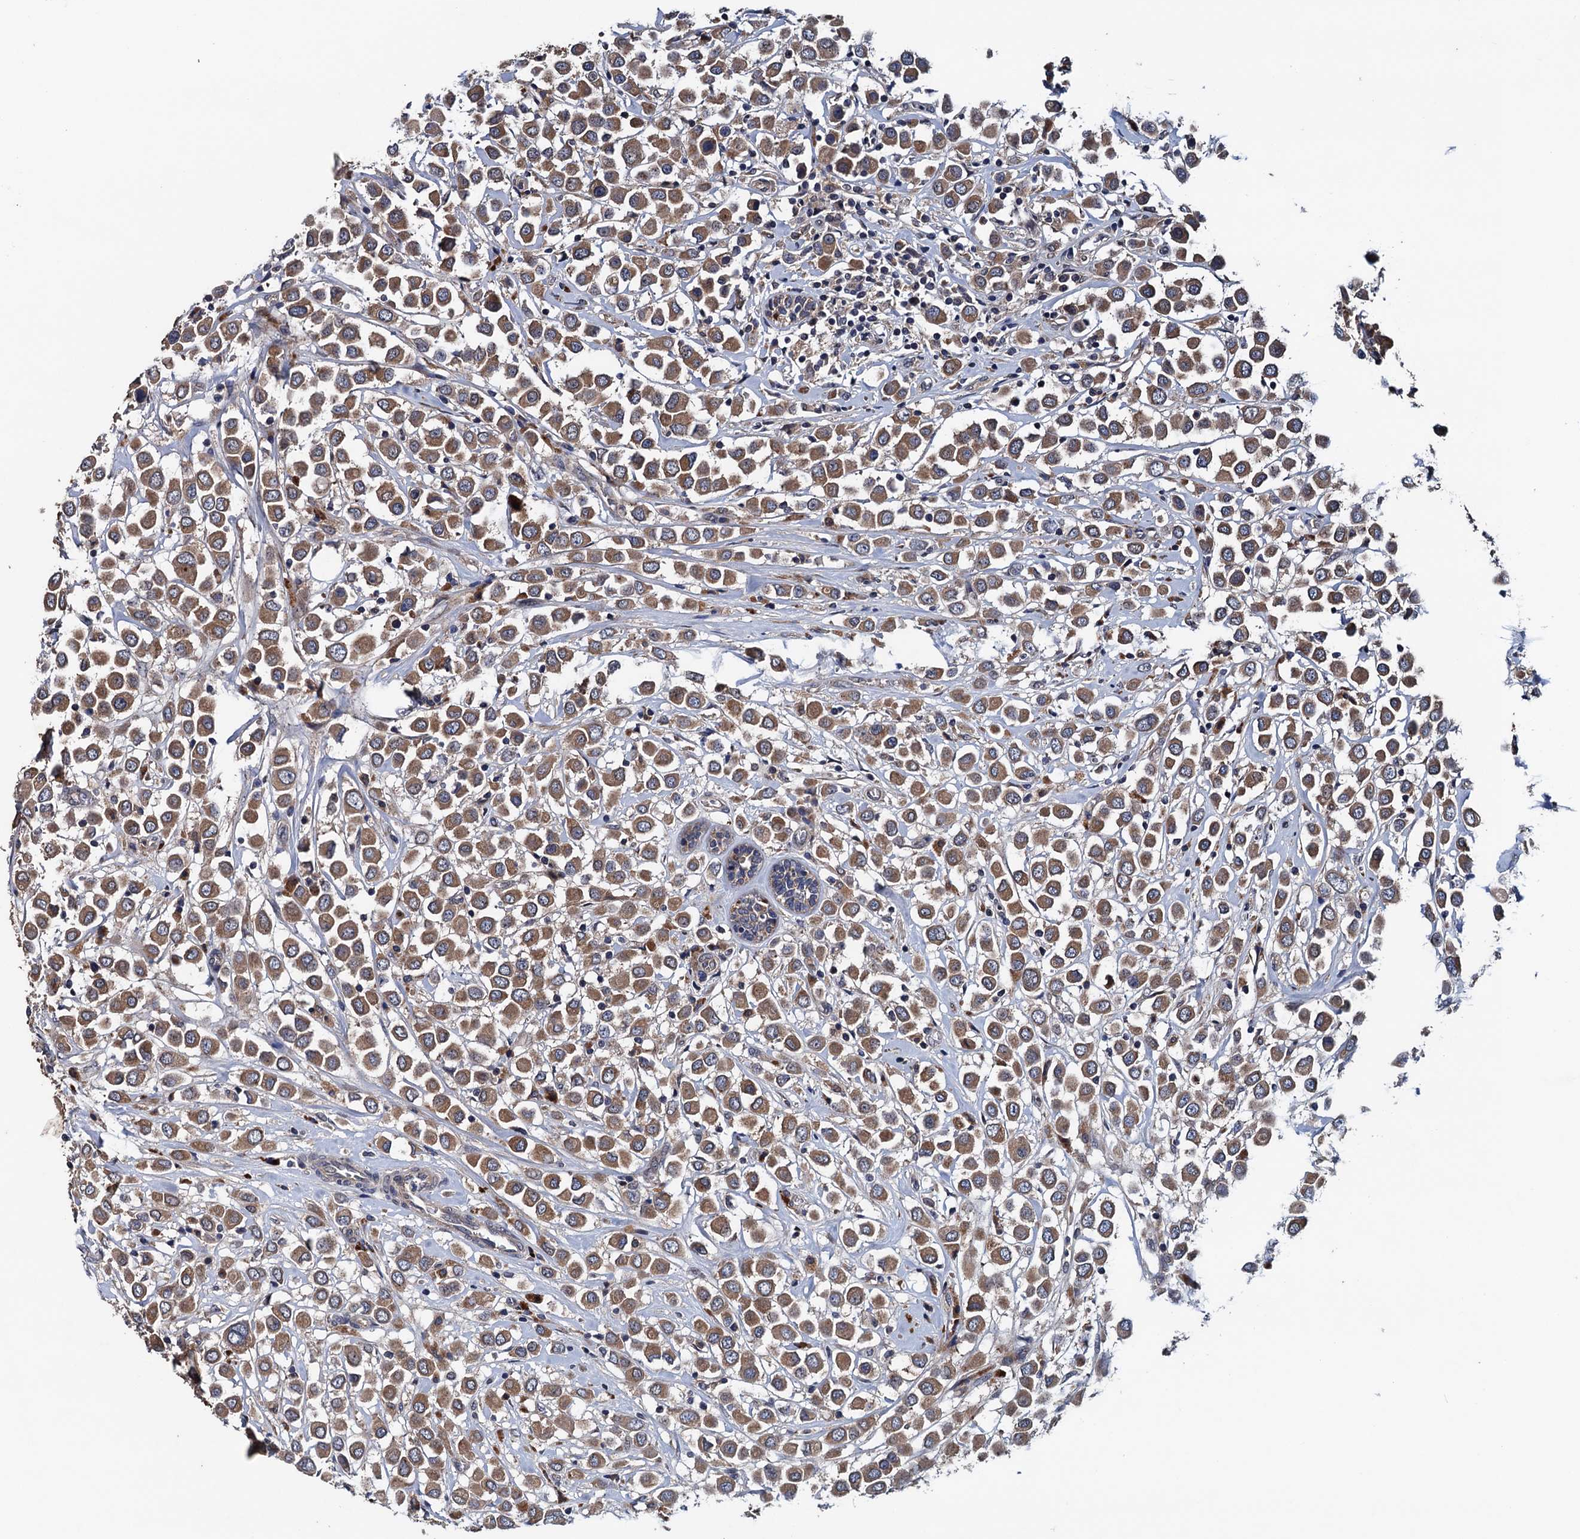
{"staining": {"intensity": "moderate", "quantity": ">75%", "location": "cytoplasmic/membranous"}, "tissue": "breast cancer", "cell_type": "Tumor cells", "image_type": "cancer", "snomed": [{"axis": "morphology", "description": "Duct carcinoma"}, {"axis": "topography", "description": "Breast"}], "caption": "Protein staining of intraductal carcinoma (breast) tissue demonstrates moderate cytoplasmic/membranous positivity in about >75% of tumor cells.", "gene": "BLTP3B", "patient": {"sex": "female", "age": 61}}